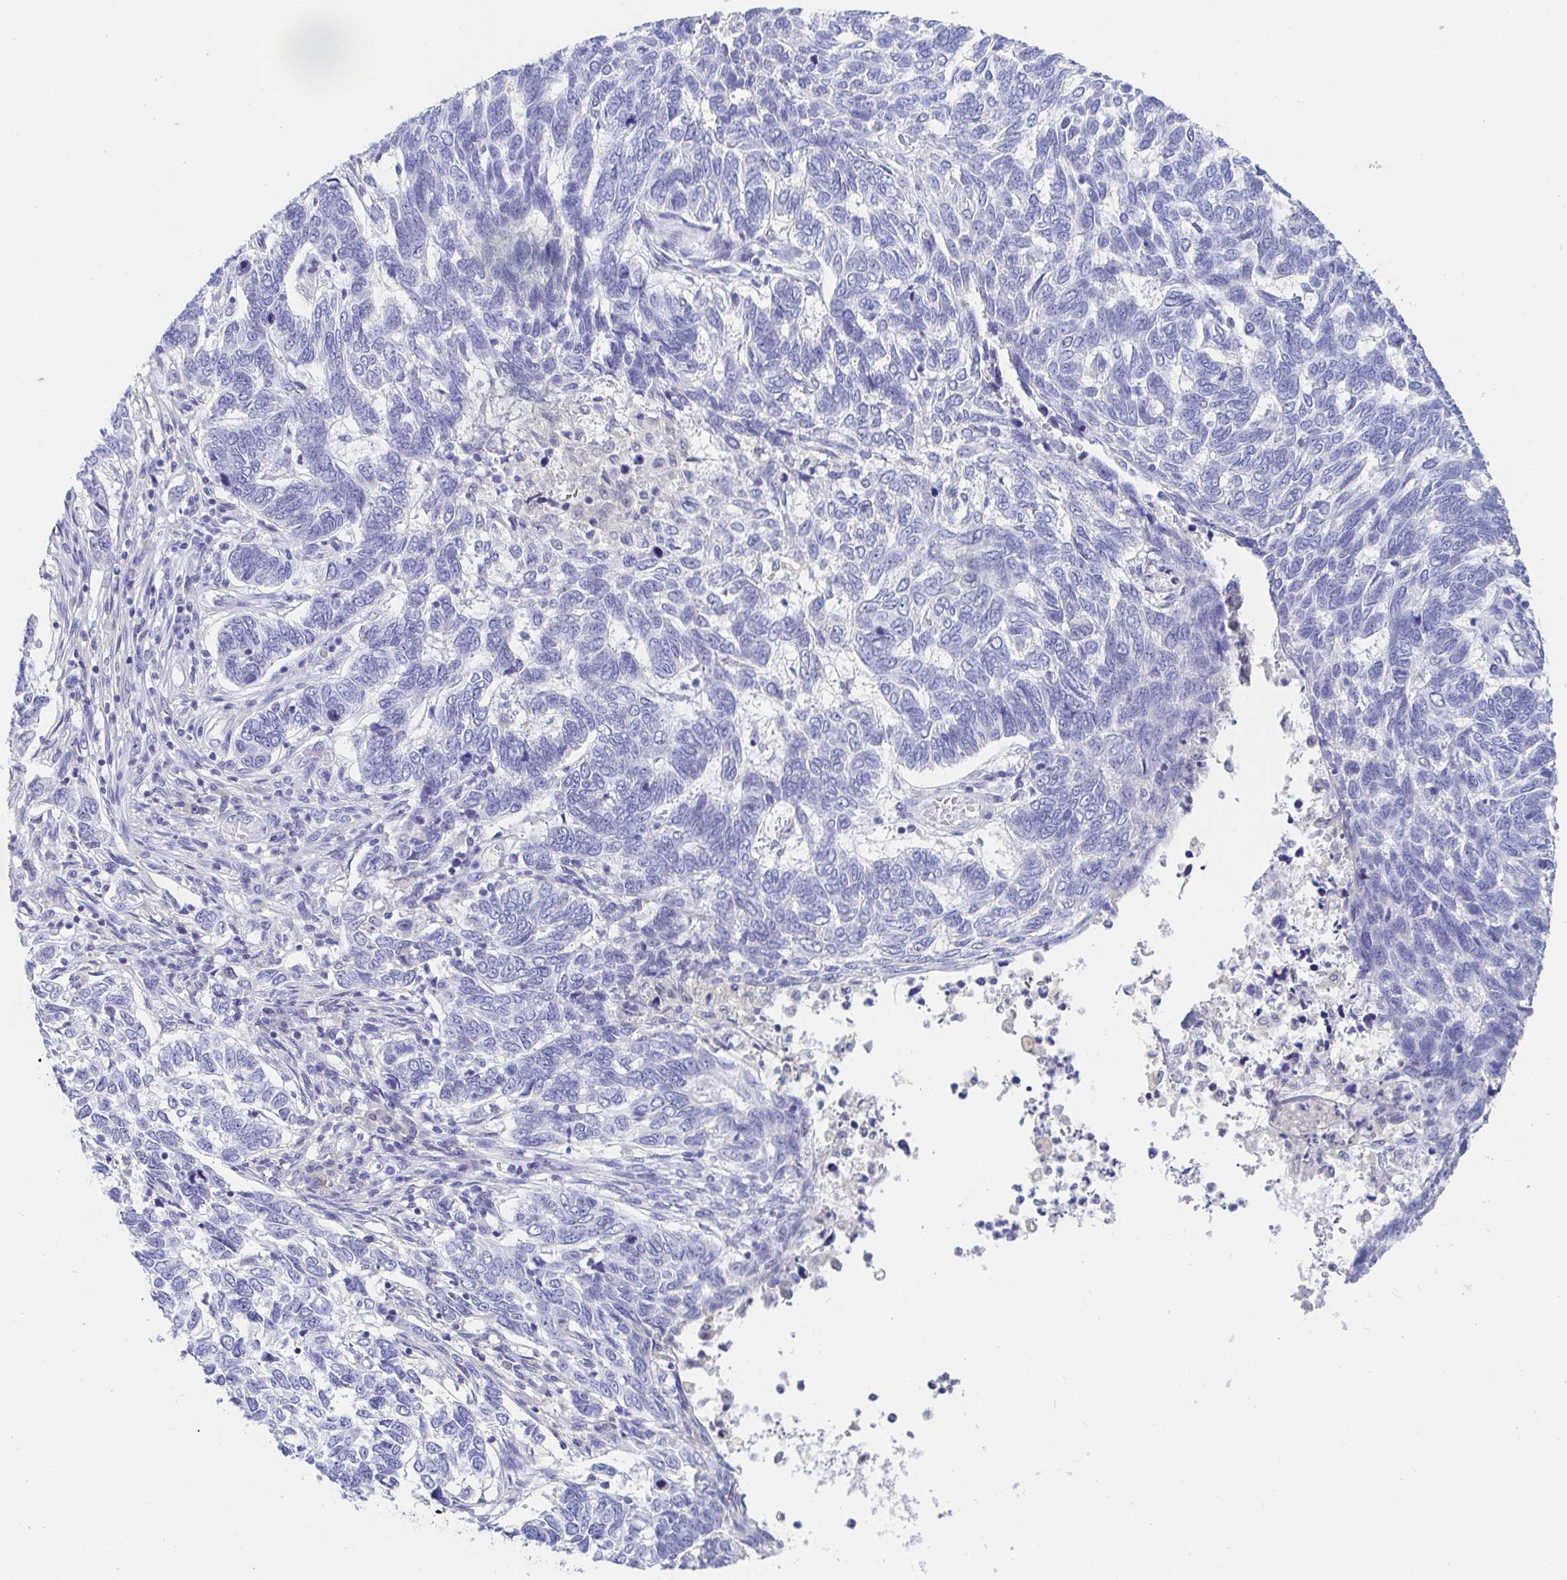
{"staining": {"intensity": "negative", "quantity": "none", "location": "none"}, "tissue": "skin cancer", "cell_type": "Tumor cells", "image_type": "cancer", "snomed": [{"axis": "morphology", "description": "Basal cell carcinoma"}, {"axis": "topography", "description": "Skin"}], "caption": "DAB immunohistochemical staining of skin basal cell carcinoma shows no significant positivity in tumor cells. (Brightfield microscopy of DAB immunohistochemistry at high magnification).", "gene": "PDE6B", "patient": {"sex": "female", "age": 65}}